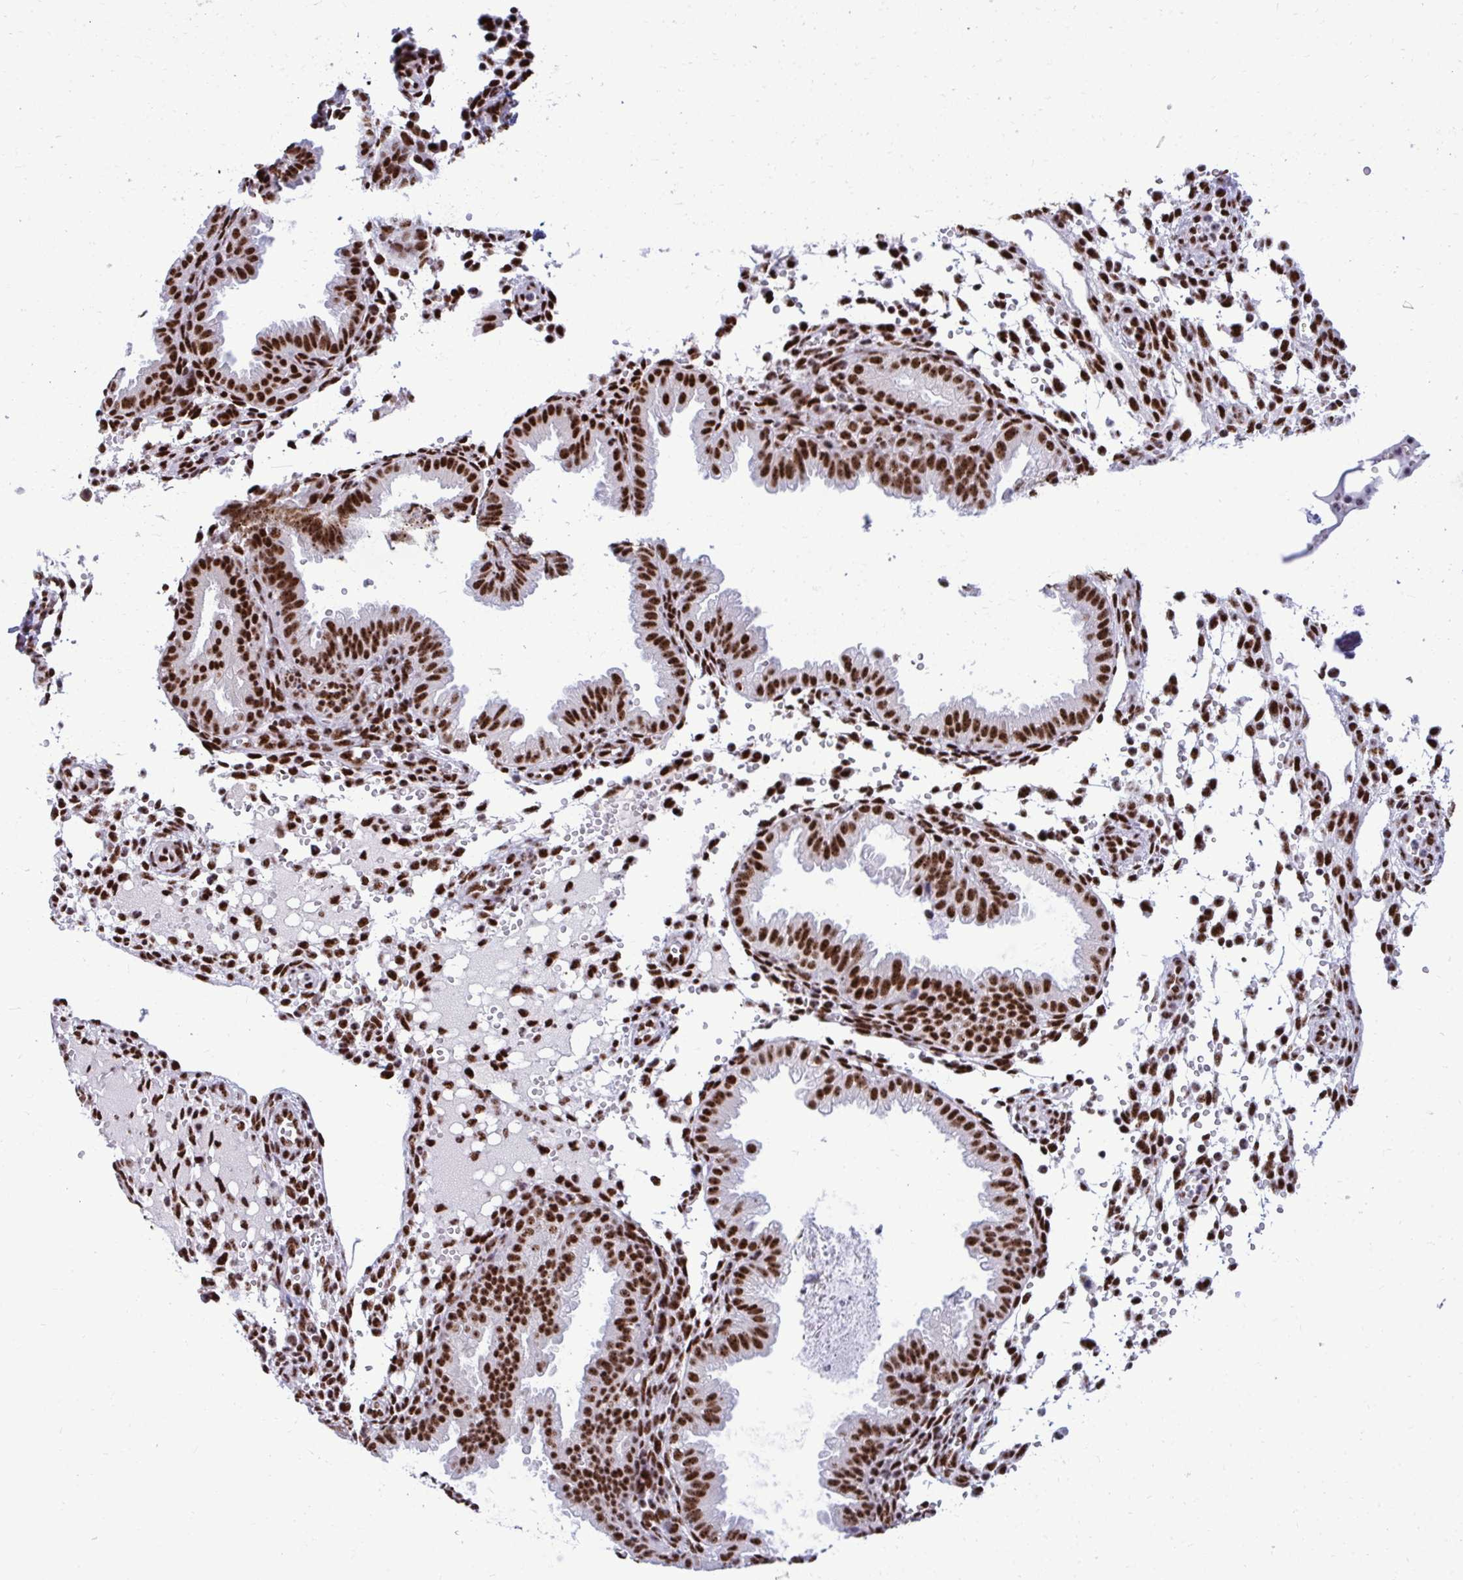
{"staining": {"intensity": "strong", "quantity": "25%-75%", "location": "nuclear"}, "tissue": "endometrium", "cell_type": "Cells in endometrial stroma", "image_type": "normal", "snomed": [{"axis": "morphology", "description": "Normal tissue, NOS"}, {"axis": "topography", "description": "Endometrium"}], "caption": "Cells in endometrial stroma display strong nuclear expression in about 25%-75% of cells in normal endometrium. (DAB (3,3'-diaminobenzidine) = brown stain, brightfield microscopy at high magnification).", "gene": "PELP1", "patient": {"sex": "female", "age": 33}}